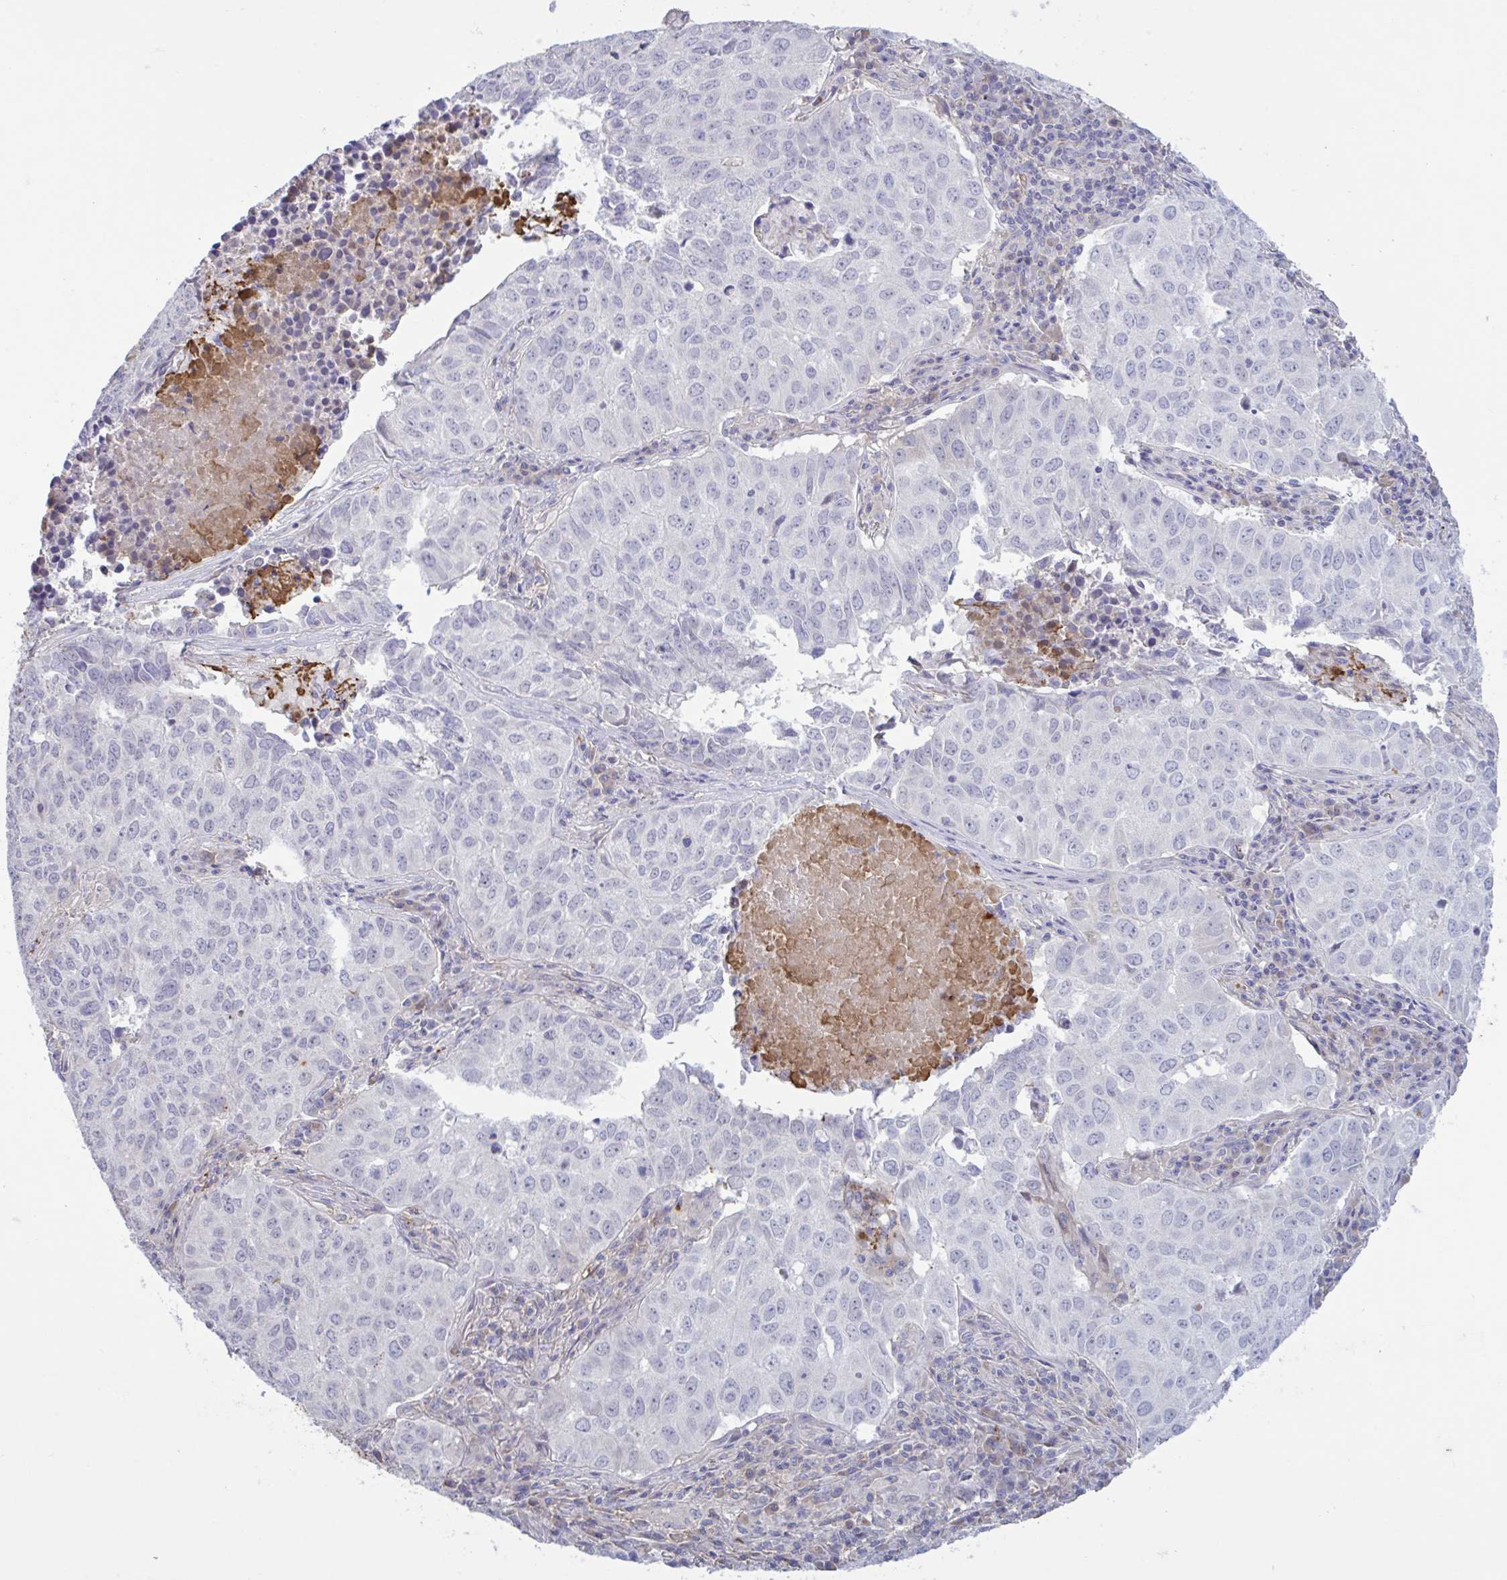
{"staining": {"intensity": "negative", "quantity": "none", "location": "none"}, "tissue": "lung cancer", "cell_type": "Tumor cells", "image_type": "cancer", "snomed": [{"axis": "morphology", "description": "Adenocarcinoma, NOS"}, {"axis": "topography", "description": "Lung"}], "caption": "There is no significant staining in tumor cells of lung adenocarcinoma.", "gene": "IL1R1", "patient": {"sex": "female", "age": 50}}